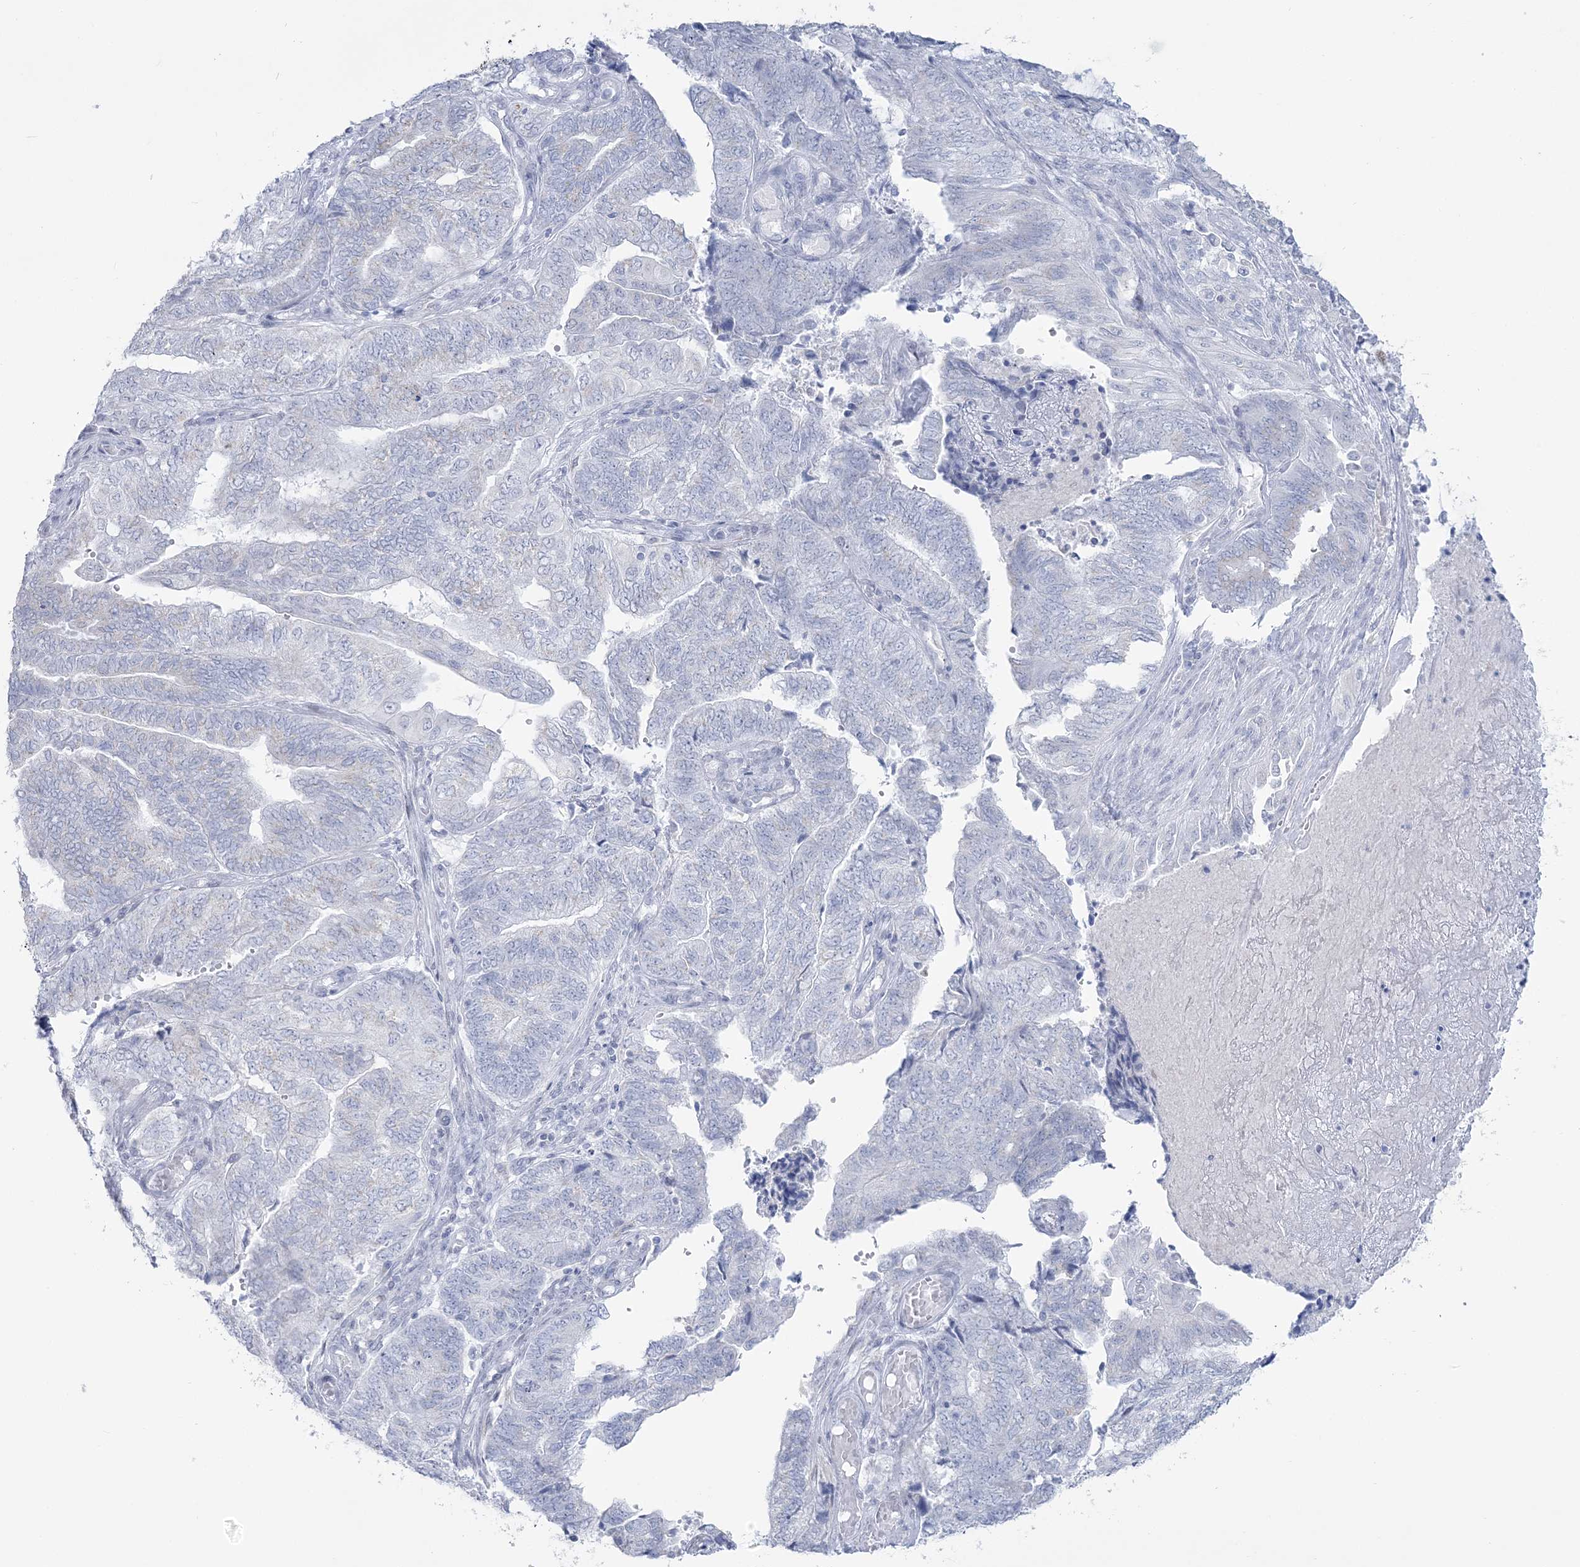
{"staining": {"intensity": "negative", "quantity": "none", "location": "none"}, "tissue": "endometrial cancer", "cell_type": "Tumor cells", "image_type": "cancer", "snomed": [{"axis": "morphology", "description": "Adenocarcinoma, NOS"}, {"axis": "topography", "description": "Uterus"}, {"axis": "topography", "description": "Endometrium"}], "caption": "There is no significant staining in tumor cells of endometrial adenocarcinoma. (Immunohistochemistry (ihc), brightfield microscopy, high magnification).", "gene": "ZNF843", "patient": {"sex": "female", "age": 70}}